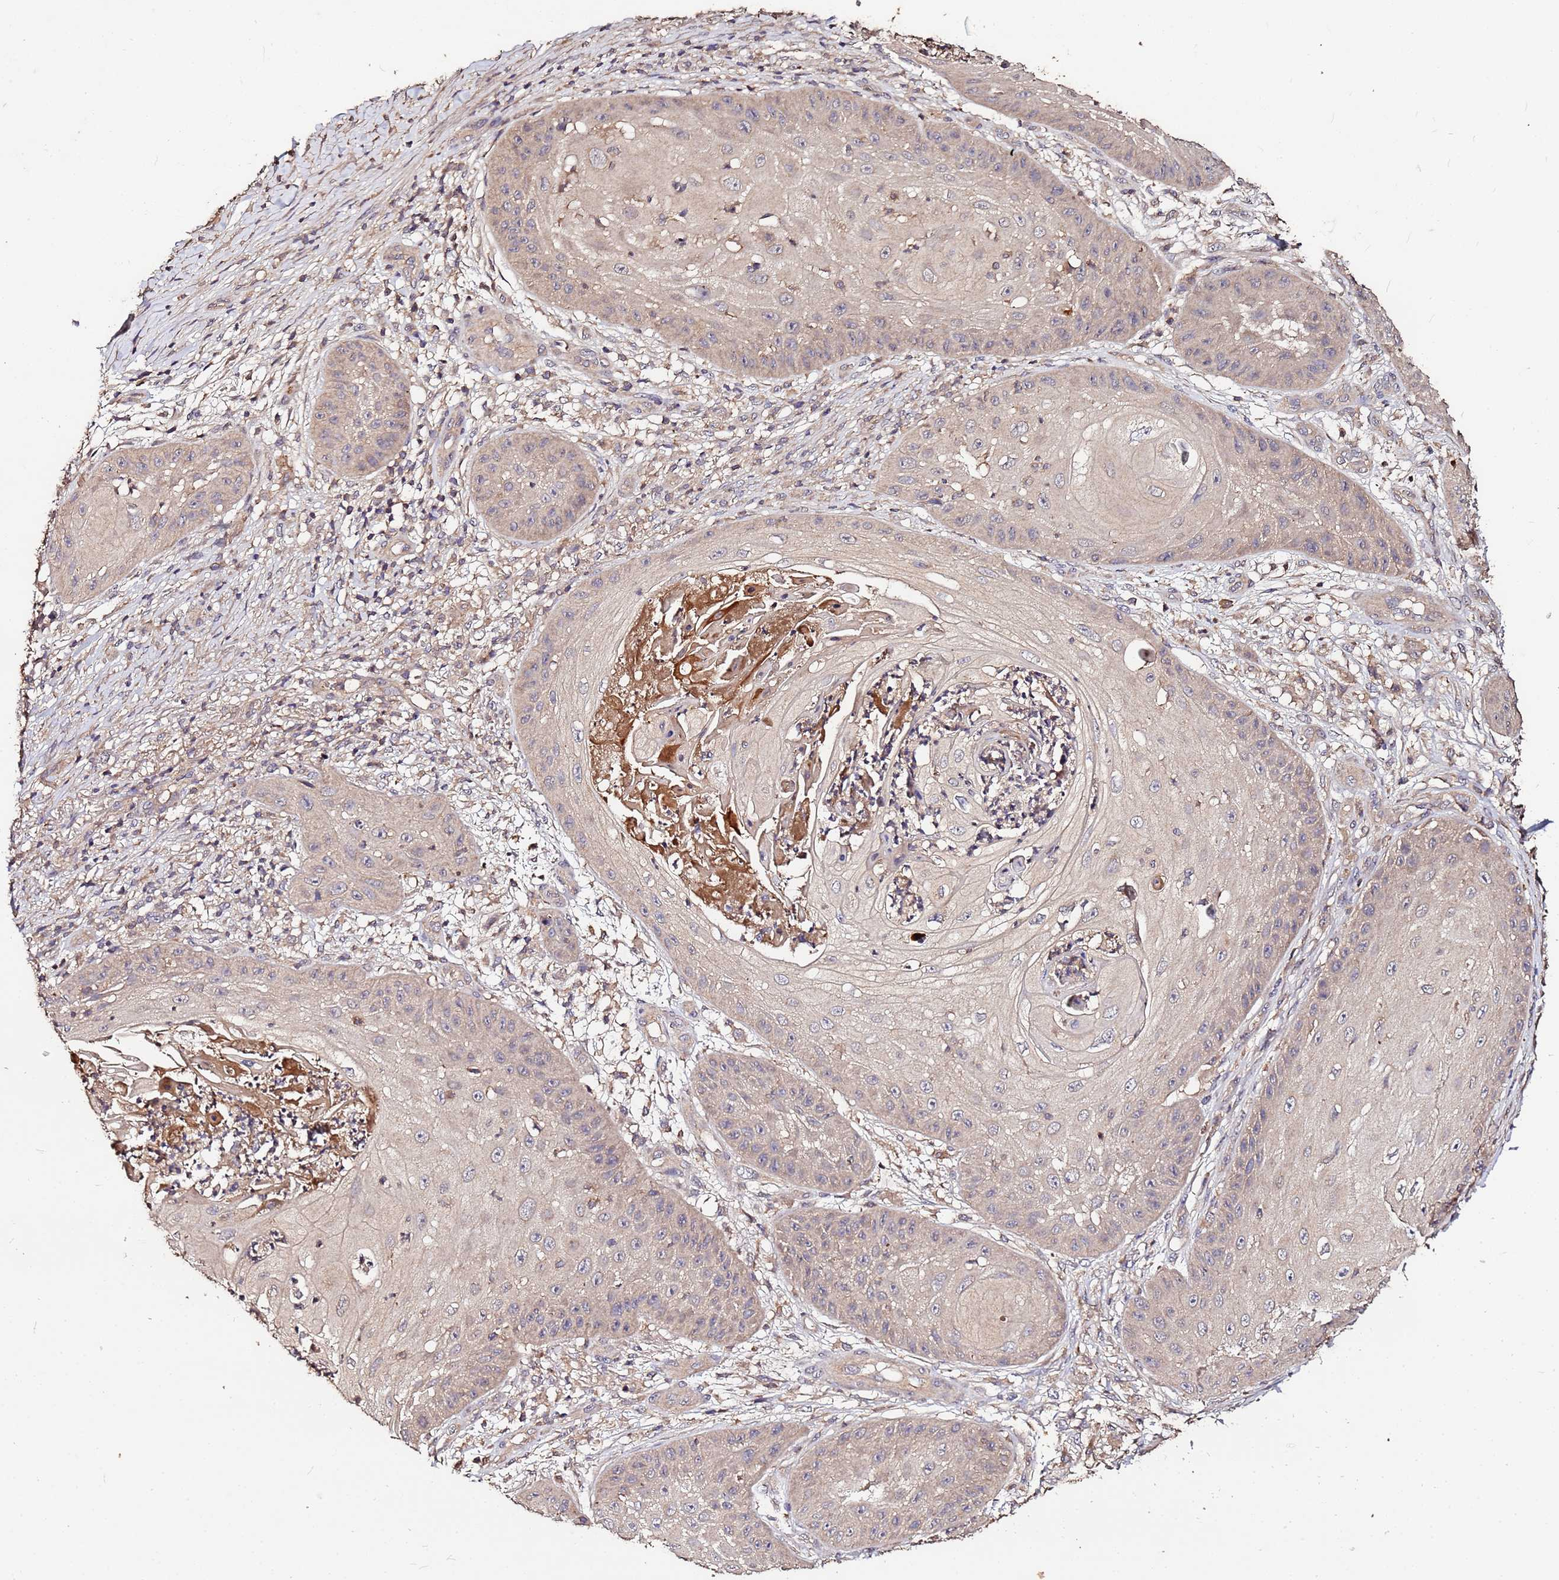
{"staining": {"intensity": "negative", "quantity": "none", "location": "none"}, "tissue": "skin cancer", "cell_type": "Tumor cells", "image_type": "cancer", "snomed": [{"axis": "morphology", "description": "Squamous cell carcinoma, NOS"}, {"axis": "topography", "description": "Skin"}], "caption": "This image is of squamous cell carcinoma (skin) stained with IHC to label a protein in brown with the nuclei are counter-stained blue. There is no staining in tumor cells.", "gene": "MTERF1", "patient": {"sex": "male", "age": 70}}